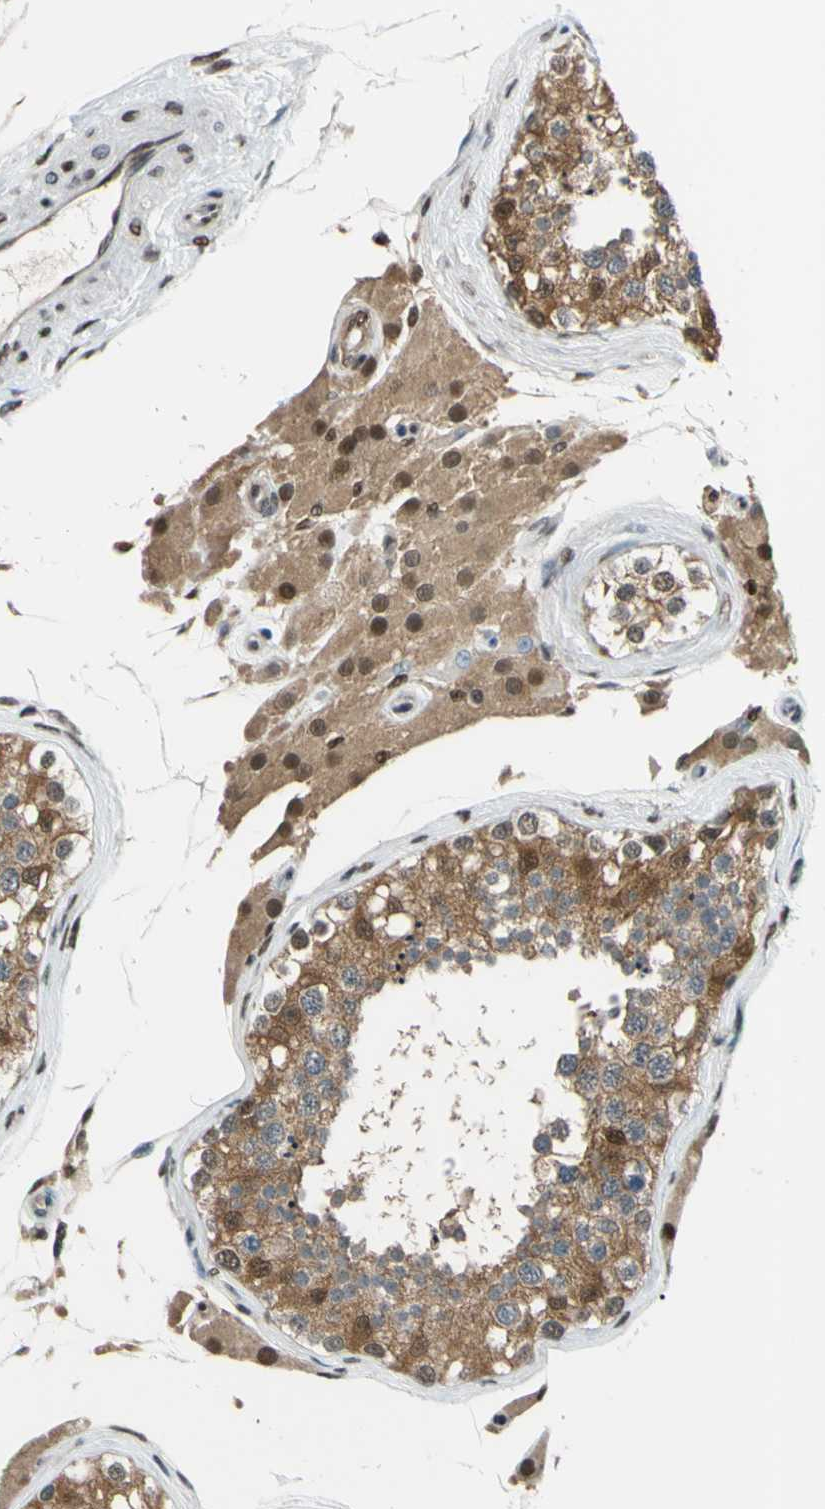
{"staining": {"intensity": "moderate", "quantity": ">75%", "location": "cytoplasmic/membranous"}, "tissue": "testis", "cell_type": "Cells in seminiferous ducts", "image_type": "normal", "snomed": [{"axis": "morphology", "description": "Normal tissue, NOS"}, {"axis": "topography", "description": "Testis"}], "caption": "A high-resolution photomicrograph shows IHC staining of unremarkable testis, which shows moderate cytoplasmic/membranous positivity in approximately >75% of cells in seminiferous ducts.", "gene": "FKBP5", "patient": {"sex": "male", "age": 68}}